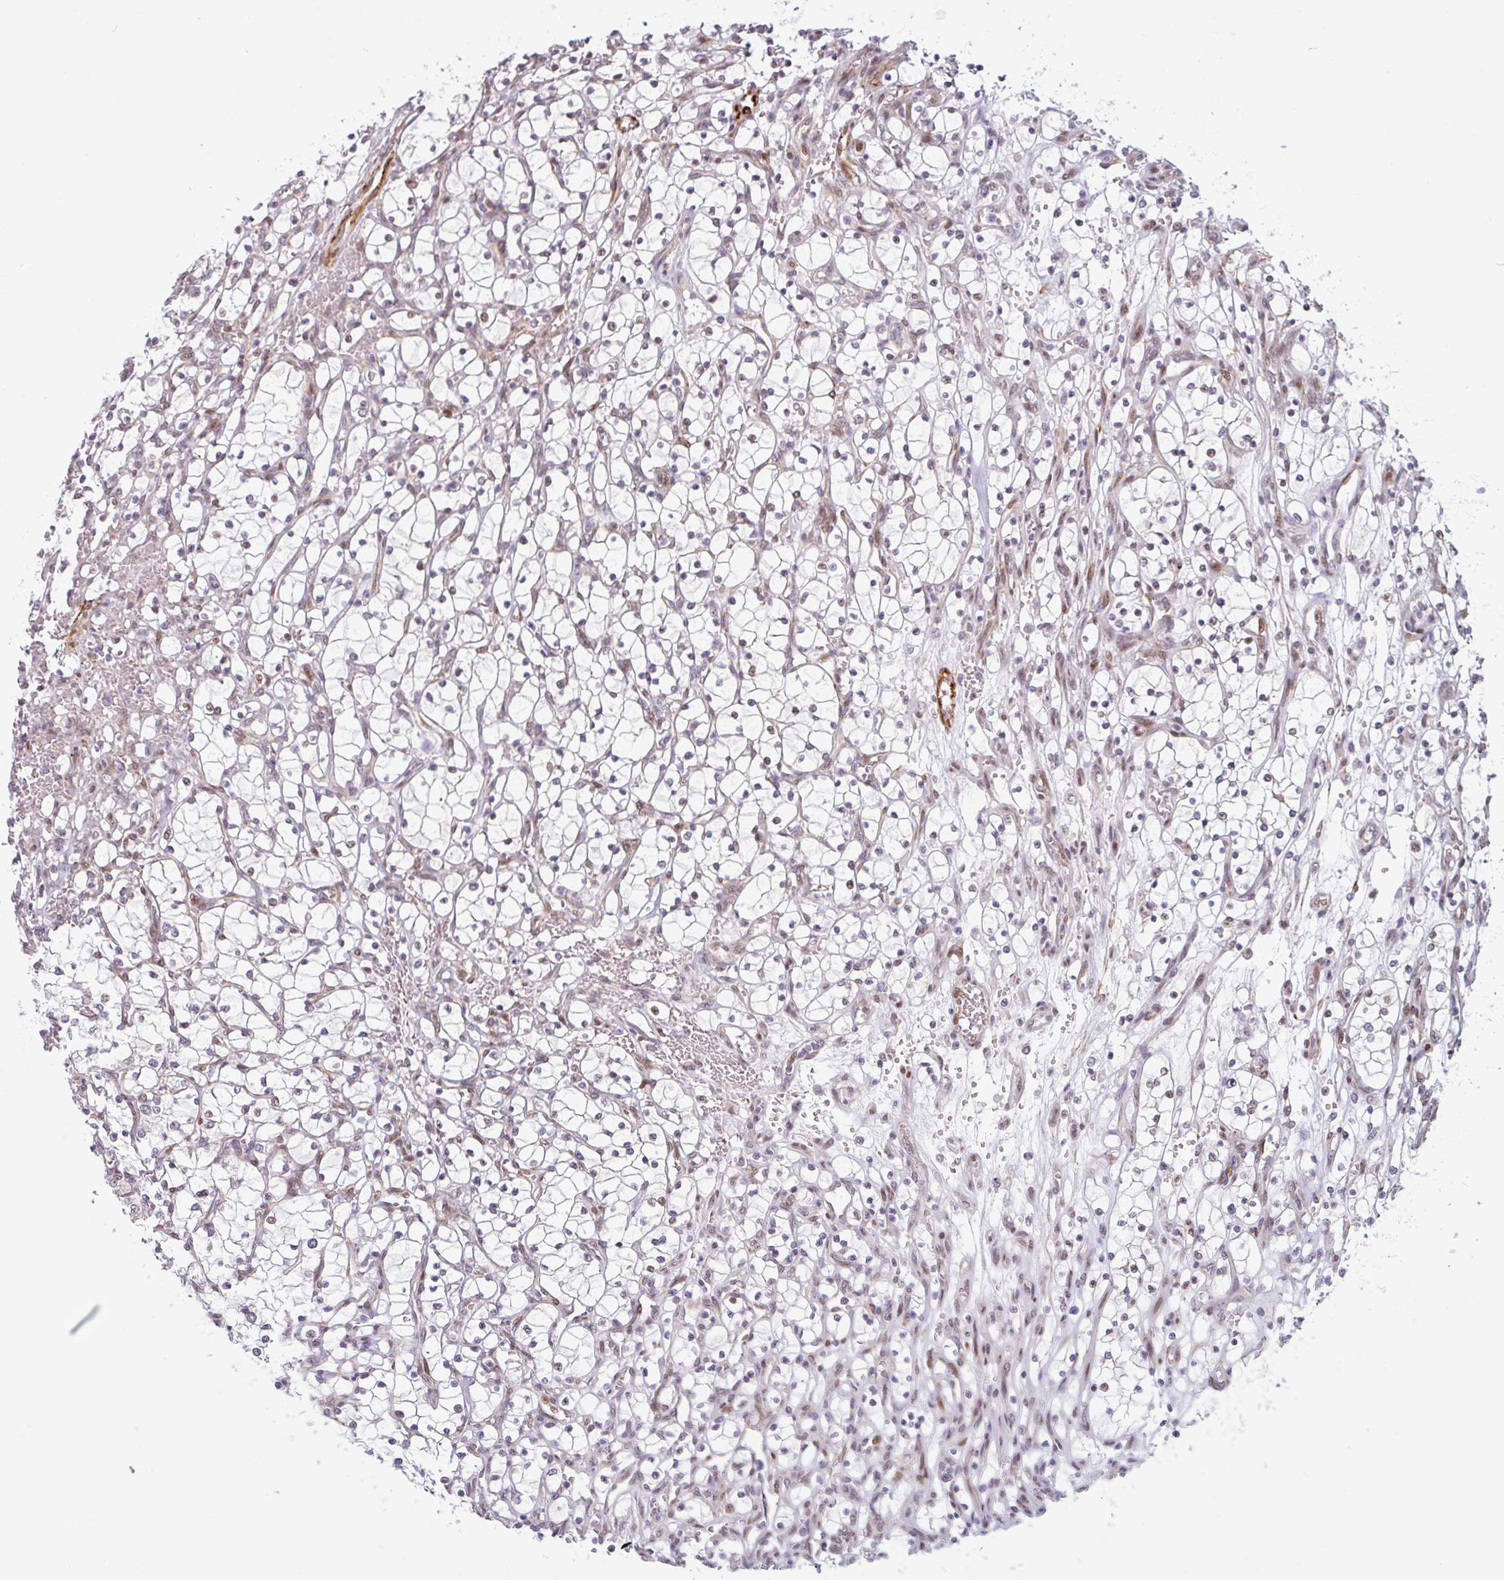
{"staining": {"intensity": "weak", "quantity": "<25%", "location": "nuclear"}, "tissue": "renal cancer", "cell_type": "Tumor cells", "image_type": "cancer", "snomed": [{"axis": "morphology", "description": "Adenocarcinoma, NOS"}, {"axis": "topography", "description": "Kidney"}], "caption": "Protein analysis of adenocarcinoma (renal) displays no significant staining in tumor cells.", "gene": "TMEM119", "patient": {"sex": "female", "age": 69}}